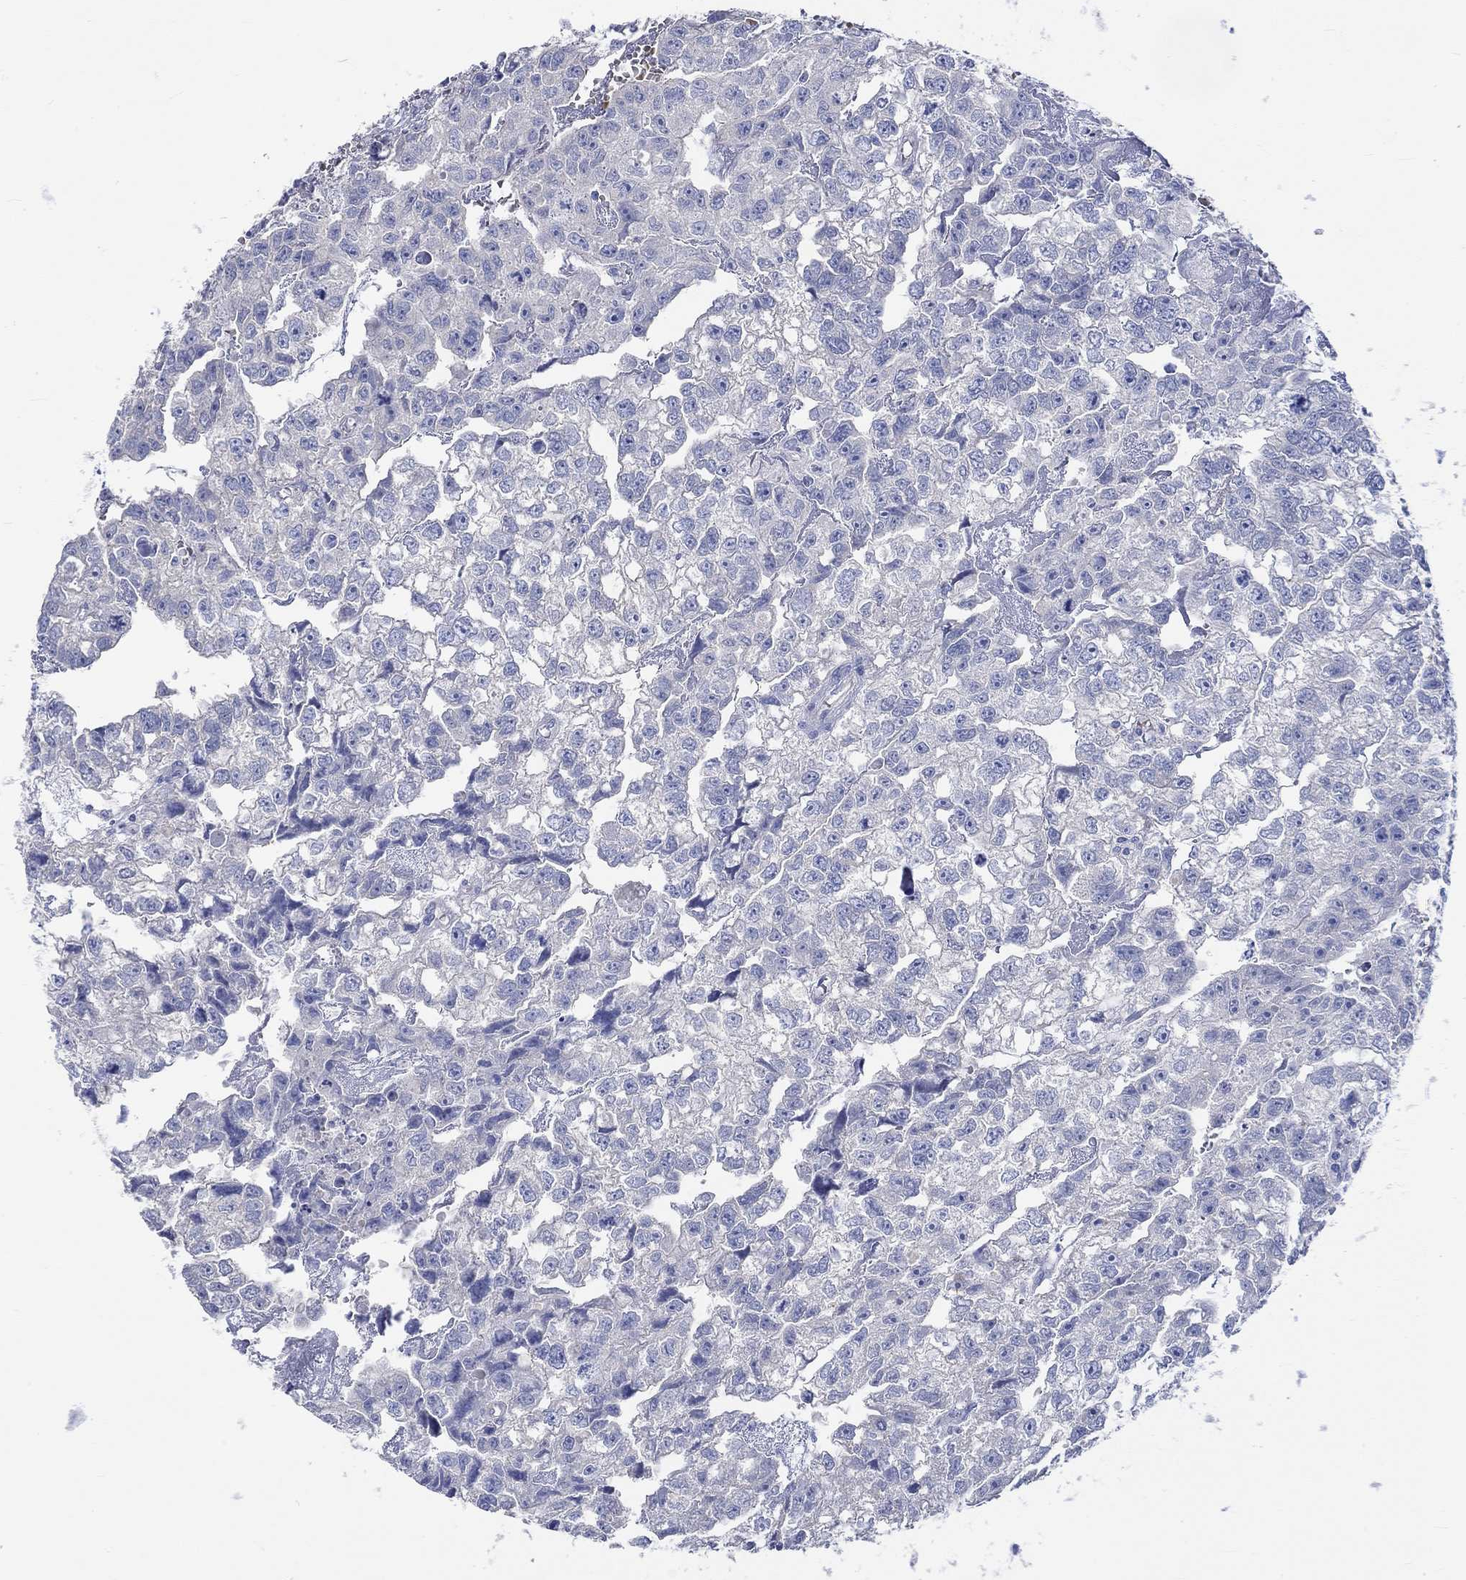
{"staining": {"intensity": "negative", "quantity": "none", "location": "none"}, "tissue": "testis cancer", "cell_type": "Tumor cells", "image_type": "cancer", "snomed": [{"axis": "morphology", "description": "Carcinoma, Embryonal, NOS"}, {"axis": "morphology", "description": "Teratoma, malignant, NOS"}, {"axis": "topography", "description": "Testis"}], "caption": "DAB (3,3'-diaminobenzidine) immunohistochemical staining of human testis cancer exhibits no significant expression in tumor cells.", "gene": "KCNA1", "patient": {"sex": "male", "age": 44}}